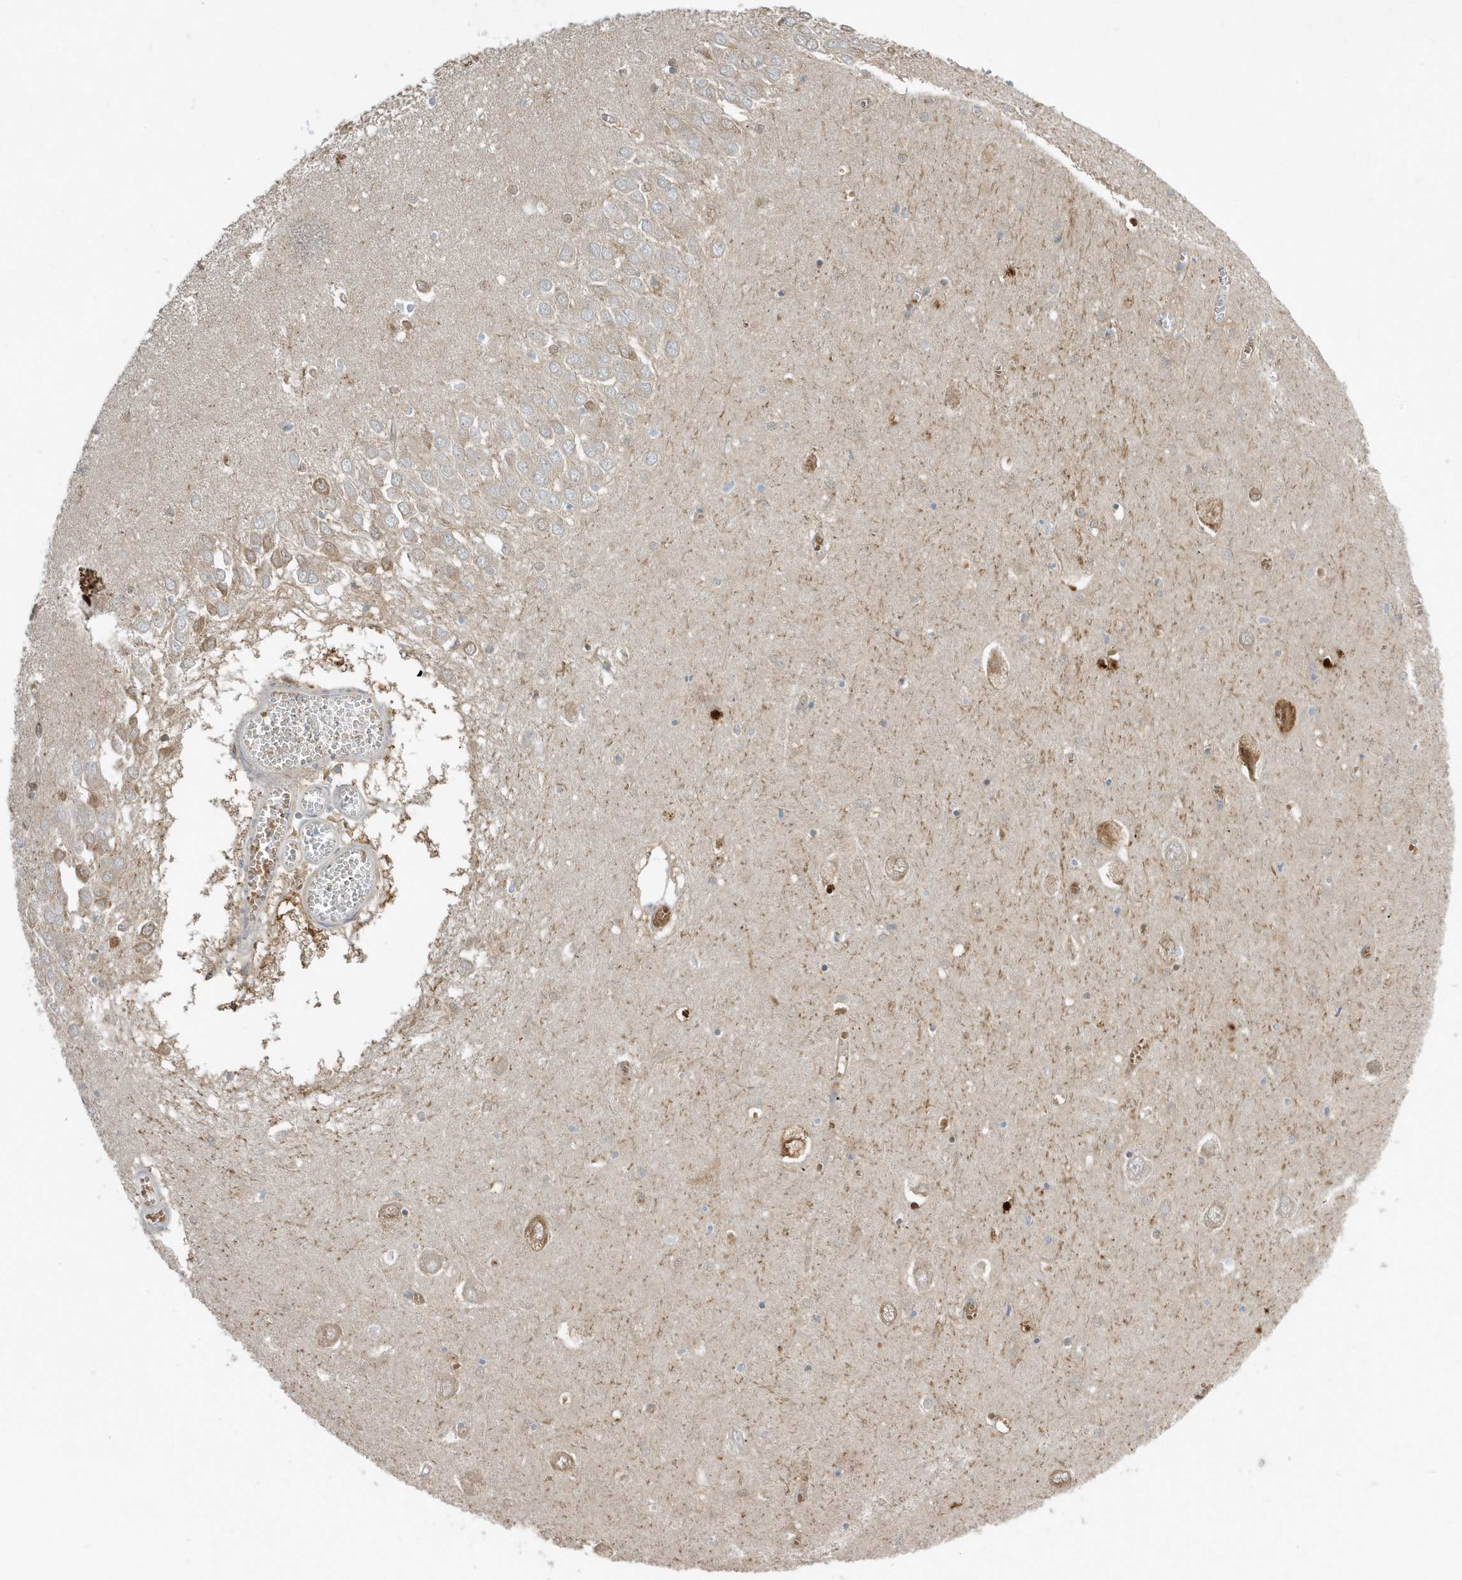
{"staining": {"intensity": "strong", "quantity": "<25%", "location": "nuclear"}, "tissue": "hippocampus", "cell_type": "Glial cells", "image_type": "normal", "snomed": [{"axis": "morphology", "description": "Normal tissue, NOS"}, {"axis": "topography", "description": "Hippocampus"}], "caption": "Strong nuclear expression is identified in approximately <25% of glial cells in normal hippocampus.", "gene": "USP53", "patient": {"sex": "male", "age": 70}}